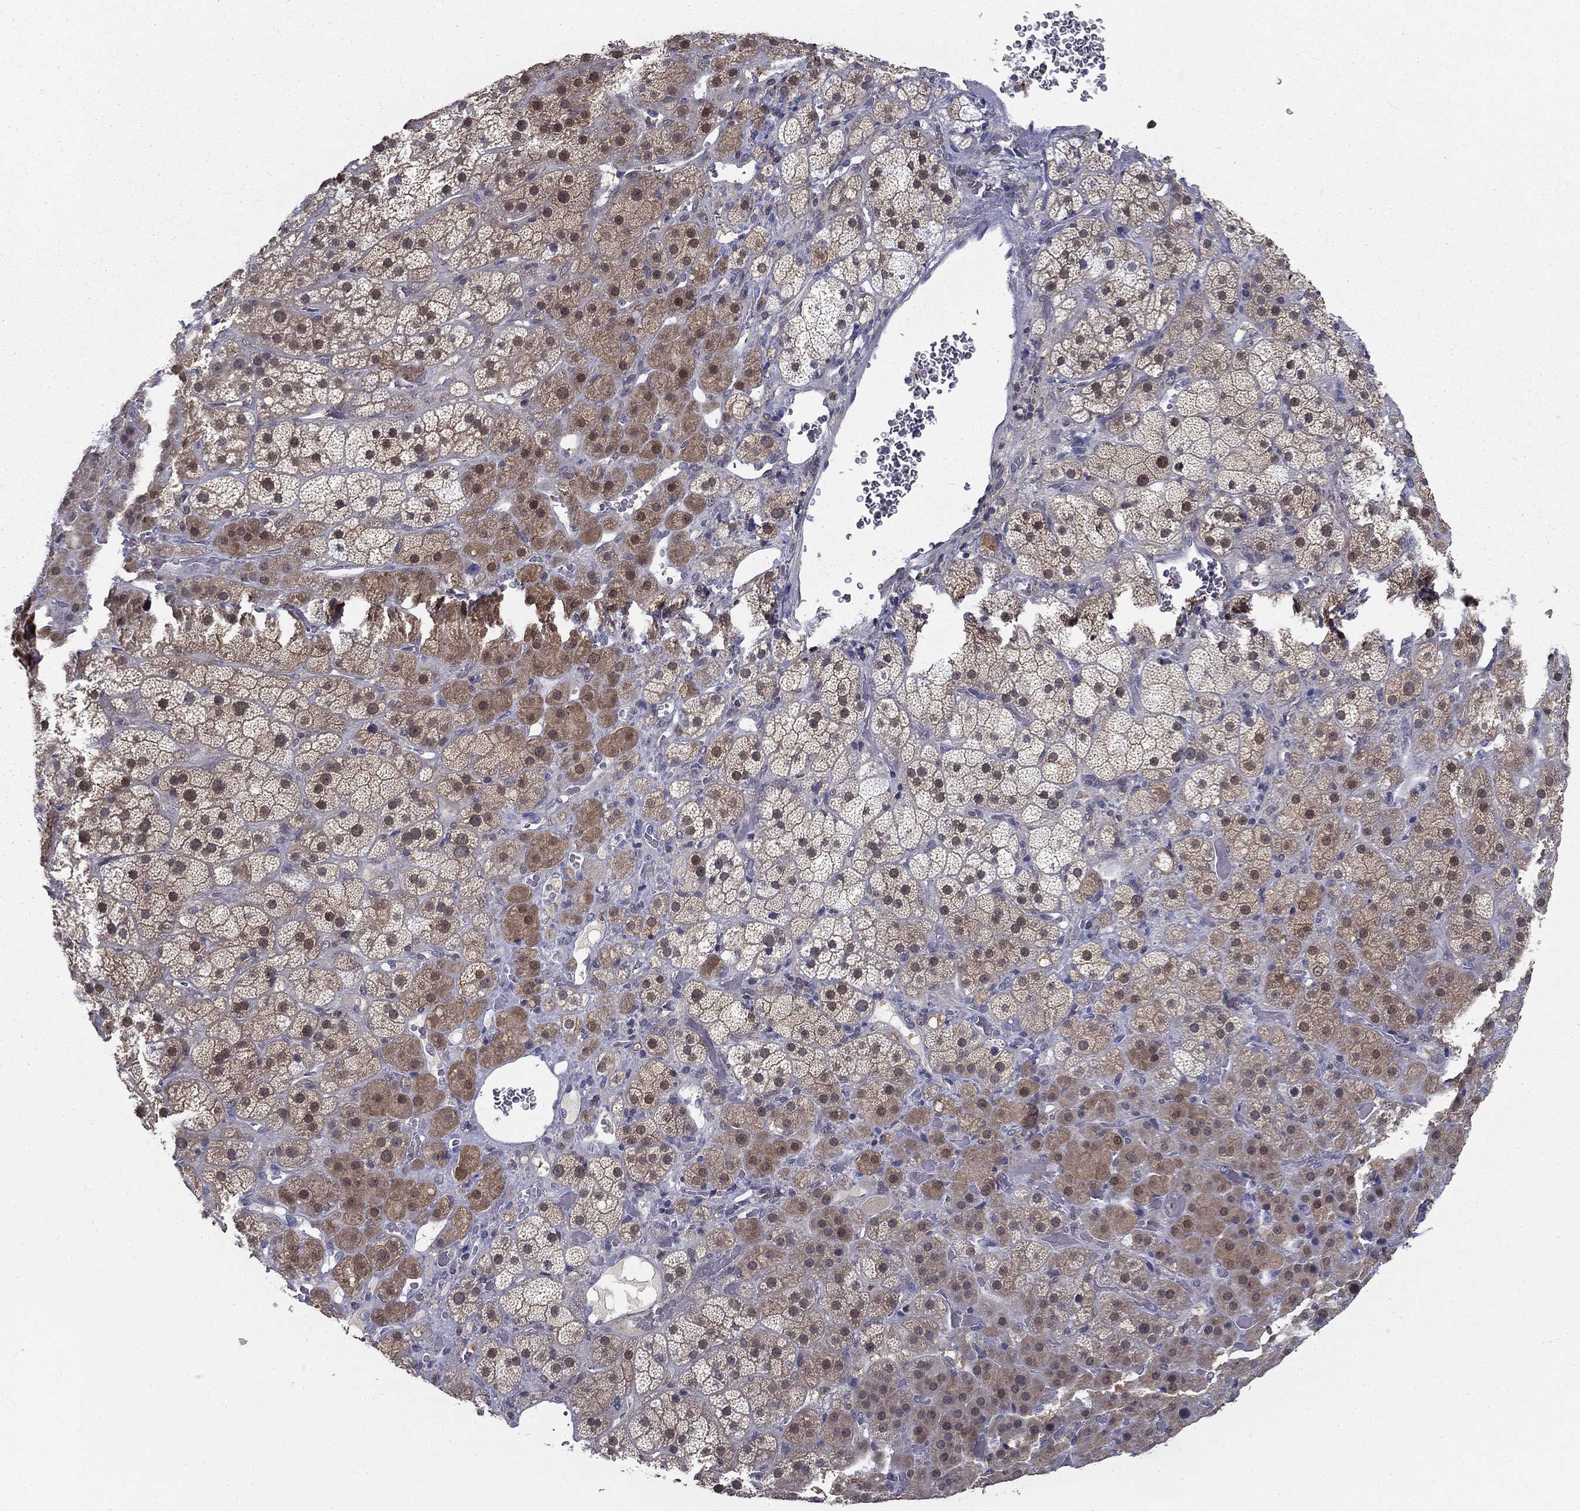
{"staining": {"intensity": "moderate", "quantity": "<25%", "location": "cytoplasmic/membranous,nuclear"}, "tissue": "adrenal gland", "cell_type": "Glandular cells", "image_type": "normal", "snomed": [{"axis": "morphology", "description": "Normal tissue, NOS"}, {"axis": "topography", "description": "Adrenal gland"}], "caption": "Immunohistochemistry (IHC) histopathology image of unremarkable adrenal gland: adrenal gland stained using immunohistochemistry exhibits low levels of moderate protein expression localized specifically in the cytoplasmic/membranous,nuclear of glandular cells, appearing as a cytoplasmic/membranous,nuclear brown color.", "gene": "NIT2", "patient": {"sex": "male", "age": 57}}